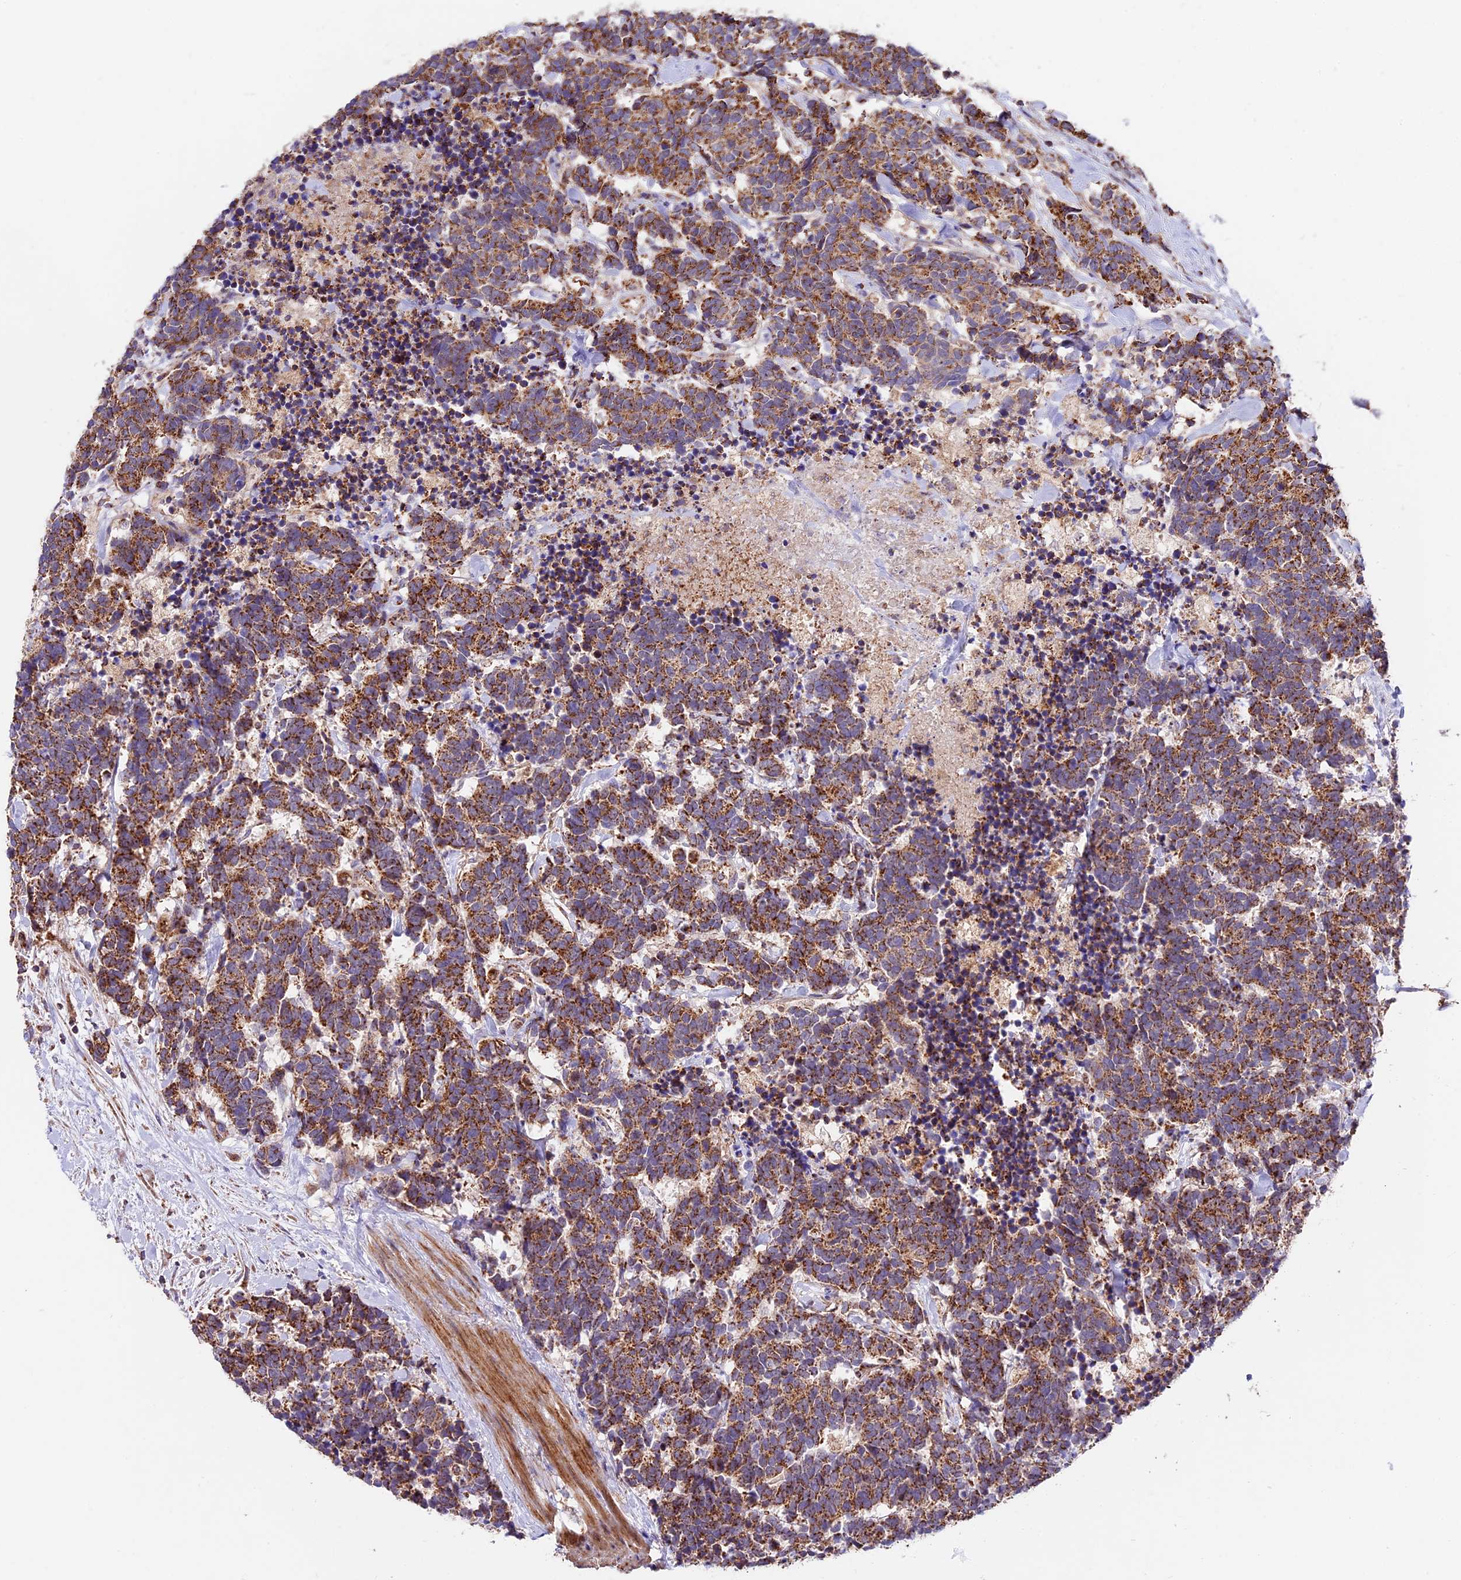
{"staining": {"intensity": "moderate", "quantity": ">75%", "location": "cytoplasmic/membranous"}, "tissue": "carcinoid", "cell_type": "Tumor cells", "image_type": "cancer", "snomed": [{"axis": "morphology", "description": "Carcinoma, NOS"}, {"axis": "morphology", "description": "Carcinoid, malignant, NOS"}, {"axis": "topography", "description": "Prostate"}], "caption": "A brown stain labels moderate cytoplasmic/membranous expression of a protein in human carcinoid tumor cells.", "gene": "NDUFA8", "patient": {"sex": "male", "age": 57}}